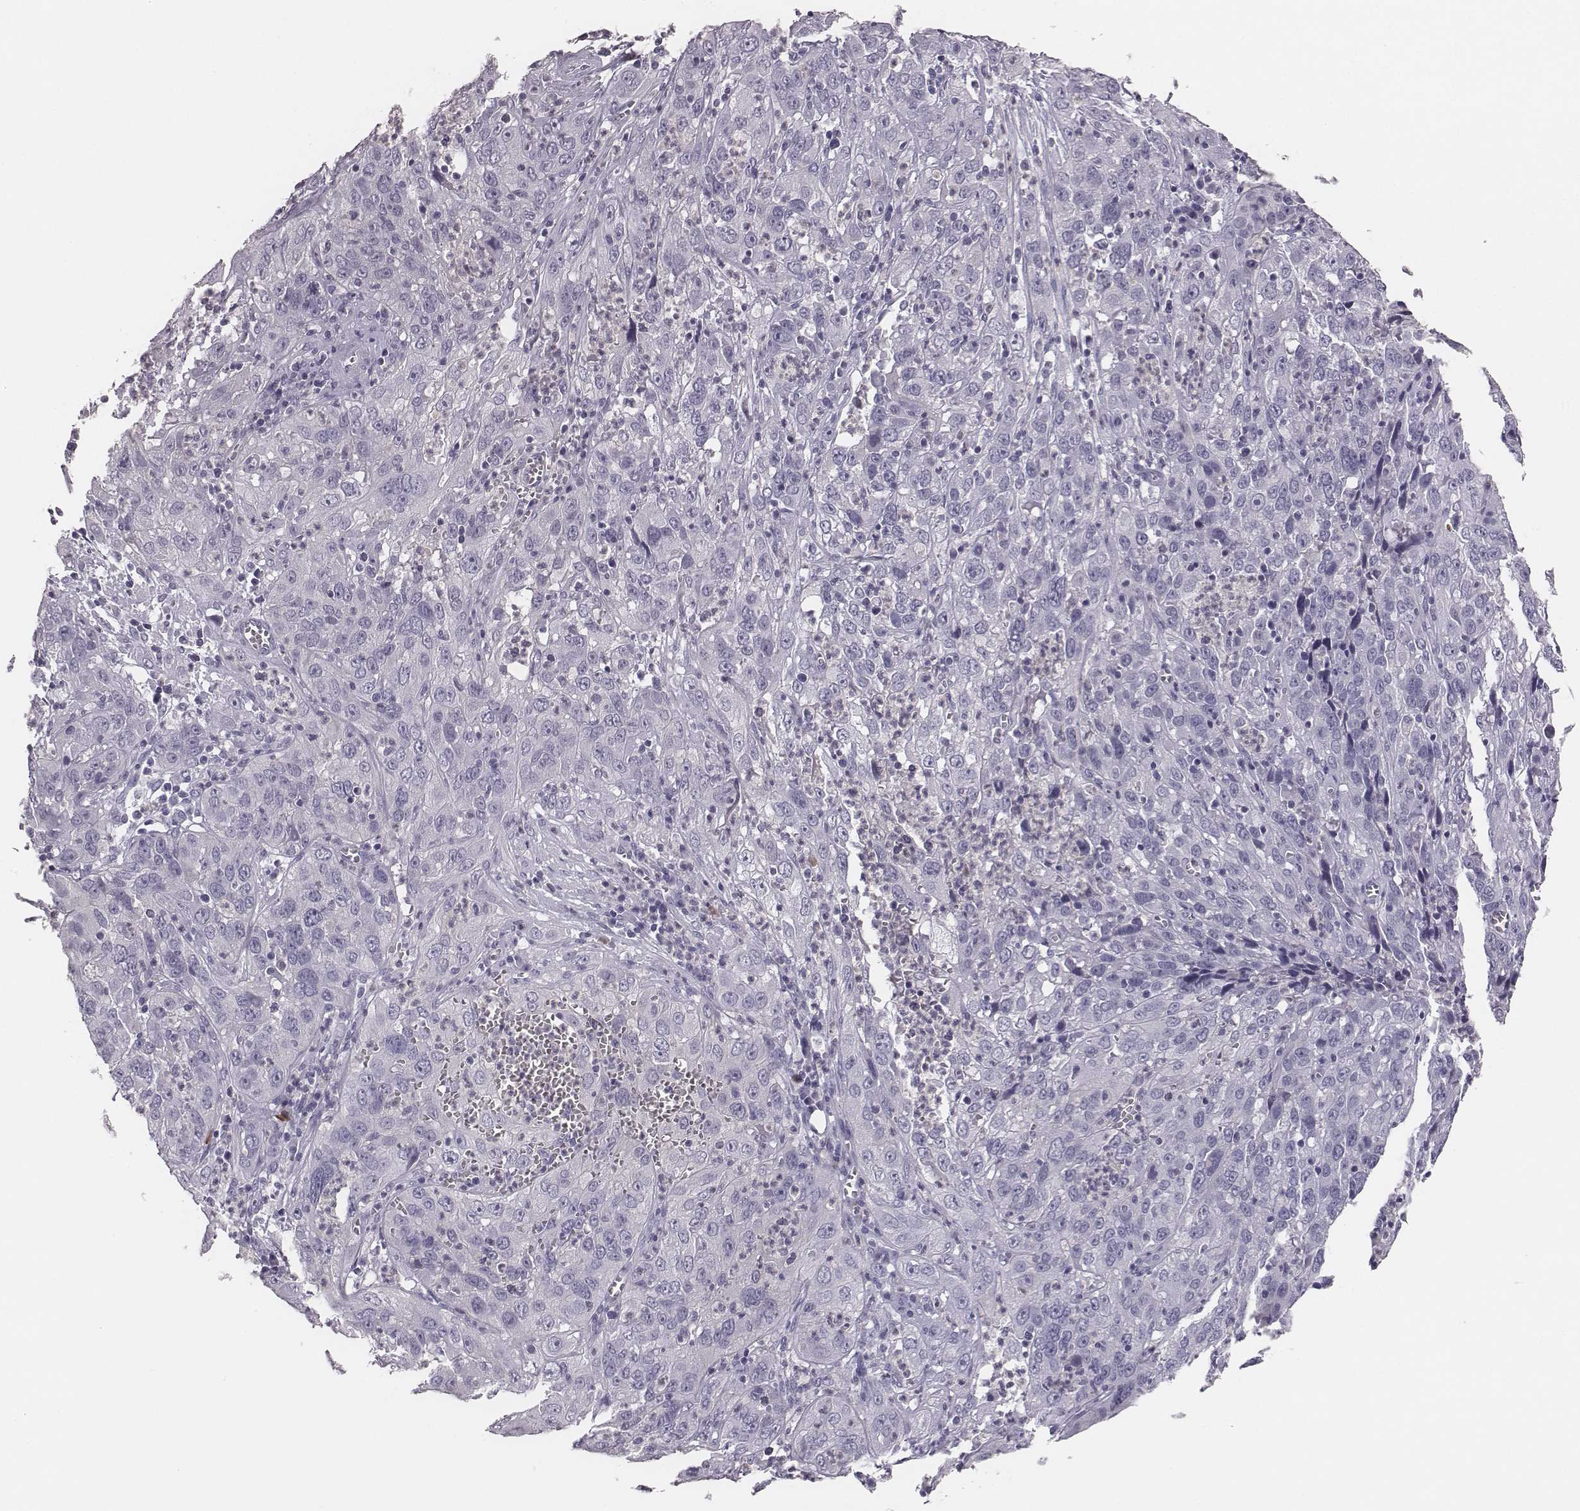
{"staining": {"intensity": "negative", "quantity": "none", "location": "none"}, "tissue": "cervical cancer", "cell_type": "Tumor cells", "image_type": "cancer", "snomed": [{"axis": "morphology", "description": "Squamous cell carcinoma, NOS"}, {"axis": "topography", "description": "Cervix"}], "caption": "Immunohistochemistry micrograph of cervical cancer stained for a protein (brown), which exhibits no staining in tumor cells. (DAB (3,3'-diaminobenzidine) immunohistochemistry (IHC) visualized using brightfield microscopy, high magnification).", "gene": "CSH1", "patient": {"sex": "female", "age": 32}}